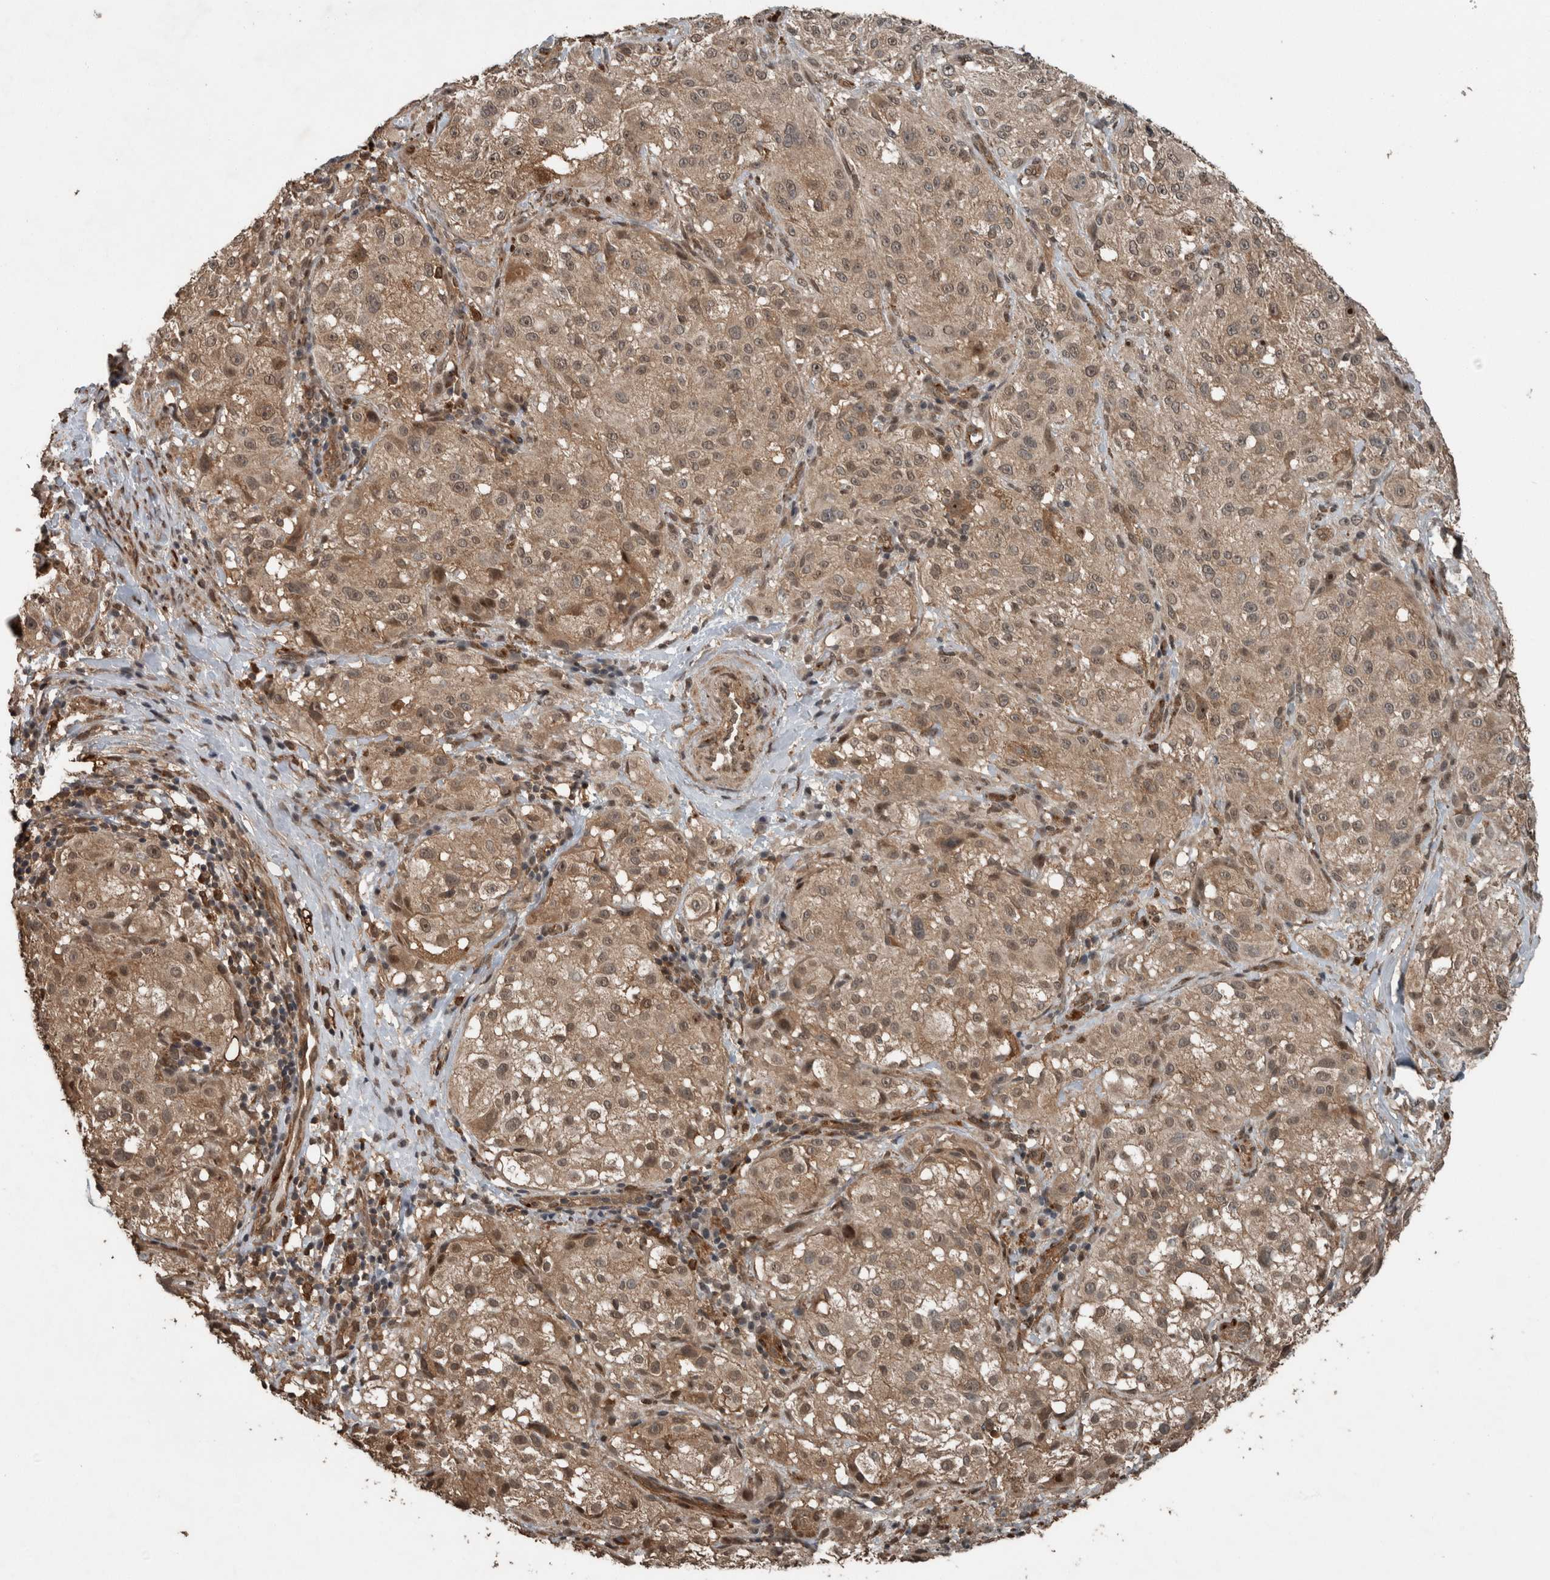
{"staining": {"intensity": "weak", "quantity": ">75%", "location": "cytoplasmic/membranous"}, "tissue": "melanoma", "cell_type": "Tumor cells", "image_type": "cancer", "snomed": [{"axis": "morphology", "description": "Malignant melanoma, NOS"}, {"axis": "topography", "description": "Skin"}], "caption": "Immunohistochemical staining of human malignant melanoma reveals weak cytoplasmic/membranous protein expression in about >75% of tumor cells.", "gene": "MYO1E", "patient": {"sex": "female", "age": 55}}